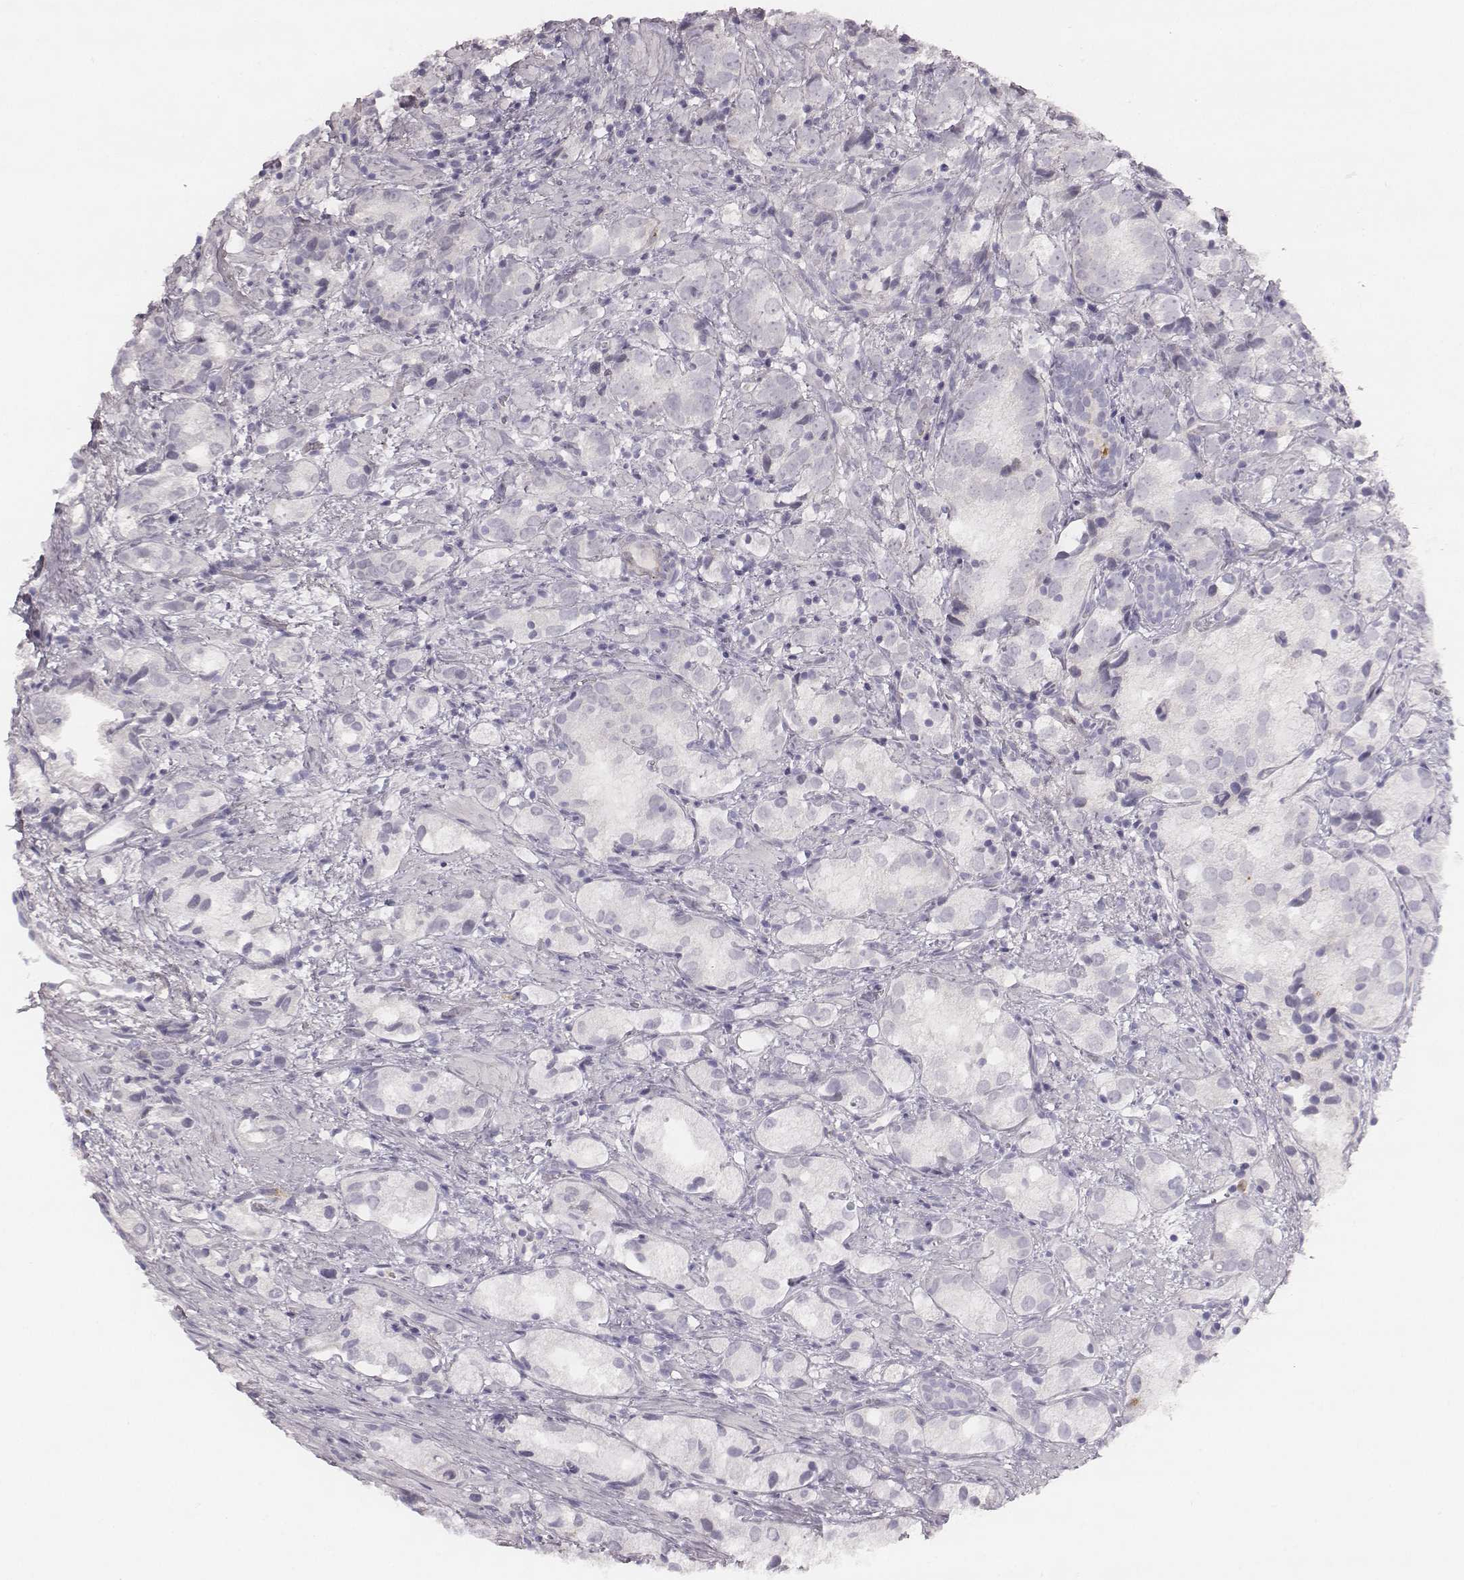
{"staining": {"intensity": "weak", "quantity": "<25%", "location": "cytoplasmic/membranous"}, "tissue": "prostate cancer", "cell_type": "Tumor cells", "image_type": "cancer", "snomed": [{"axis": "morphology", "description": "Adenocarcinoma, High grade"}, {"axis": "topography", "description": "Prostate"}], "caption": "An immunohistochemistry (IHC) photomicrograph of prostate cancer is shown. There is no staining in tumor cells of prostate cancer.", "gene": "KCNJ12", "patient": {"sex": "male", "age": 82}}